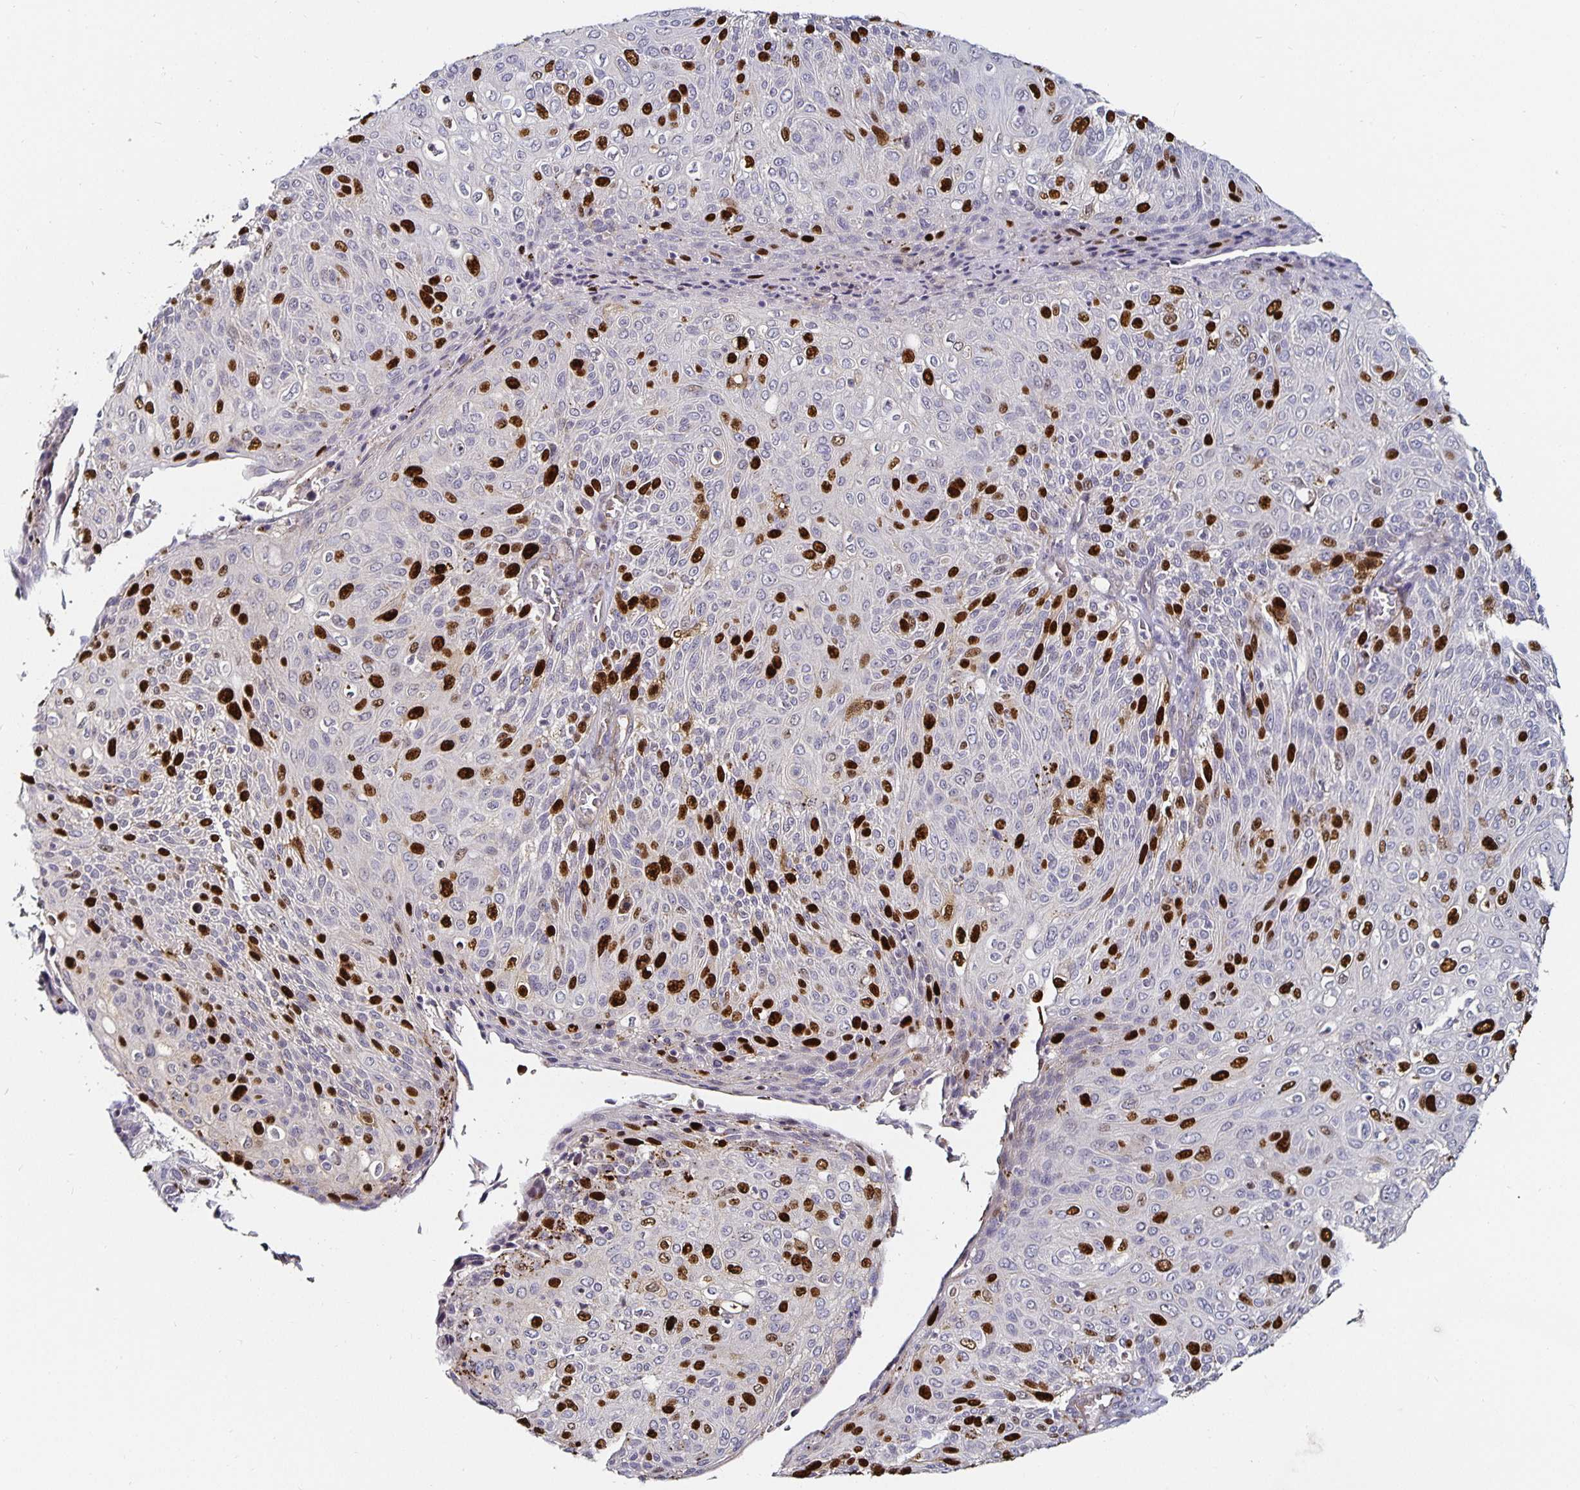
{"staining": {"intensity": "strong", "quantity": "<25%", "location": "nuclear"}, "tissue": "cervical cancer", "cell_type": "Tumor cells", "image_type": "cancer", "snomed": [{"axis": "morphology", "description": "Squamous cell carcinoma, NOS"}, {"axis": "topography", "description": "Cervix"}], "caption": "Strong nuclear positivity for a protein is present in approximately <25% of tumor cells of squamous cell carcinoma (cervical) using immunohistochemistry (IHC).", "gene": "ANLN", "patient": {"sex": "female", "age": 31}}